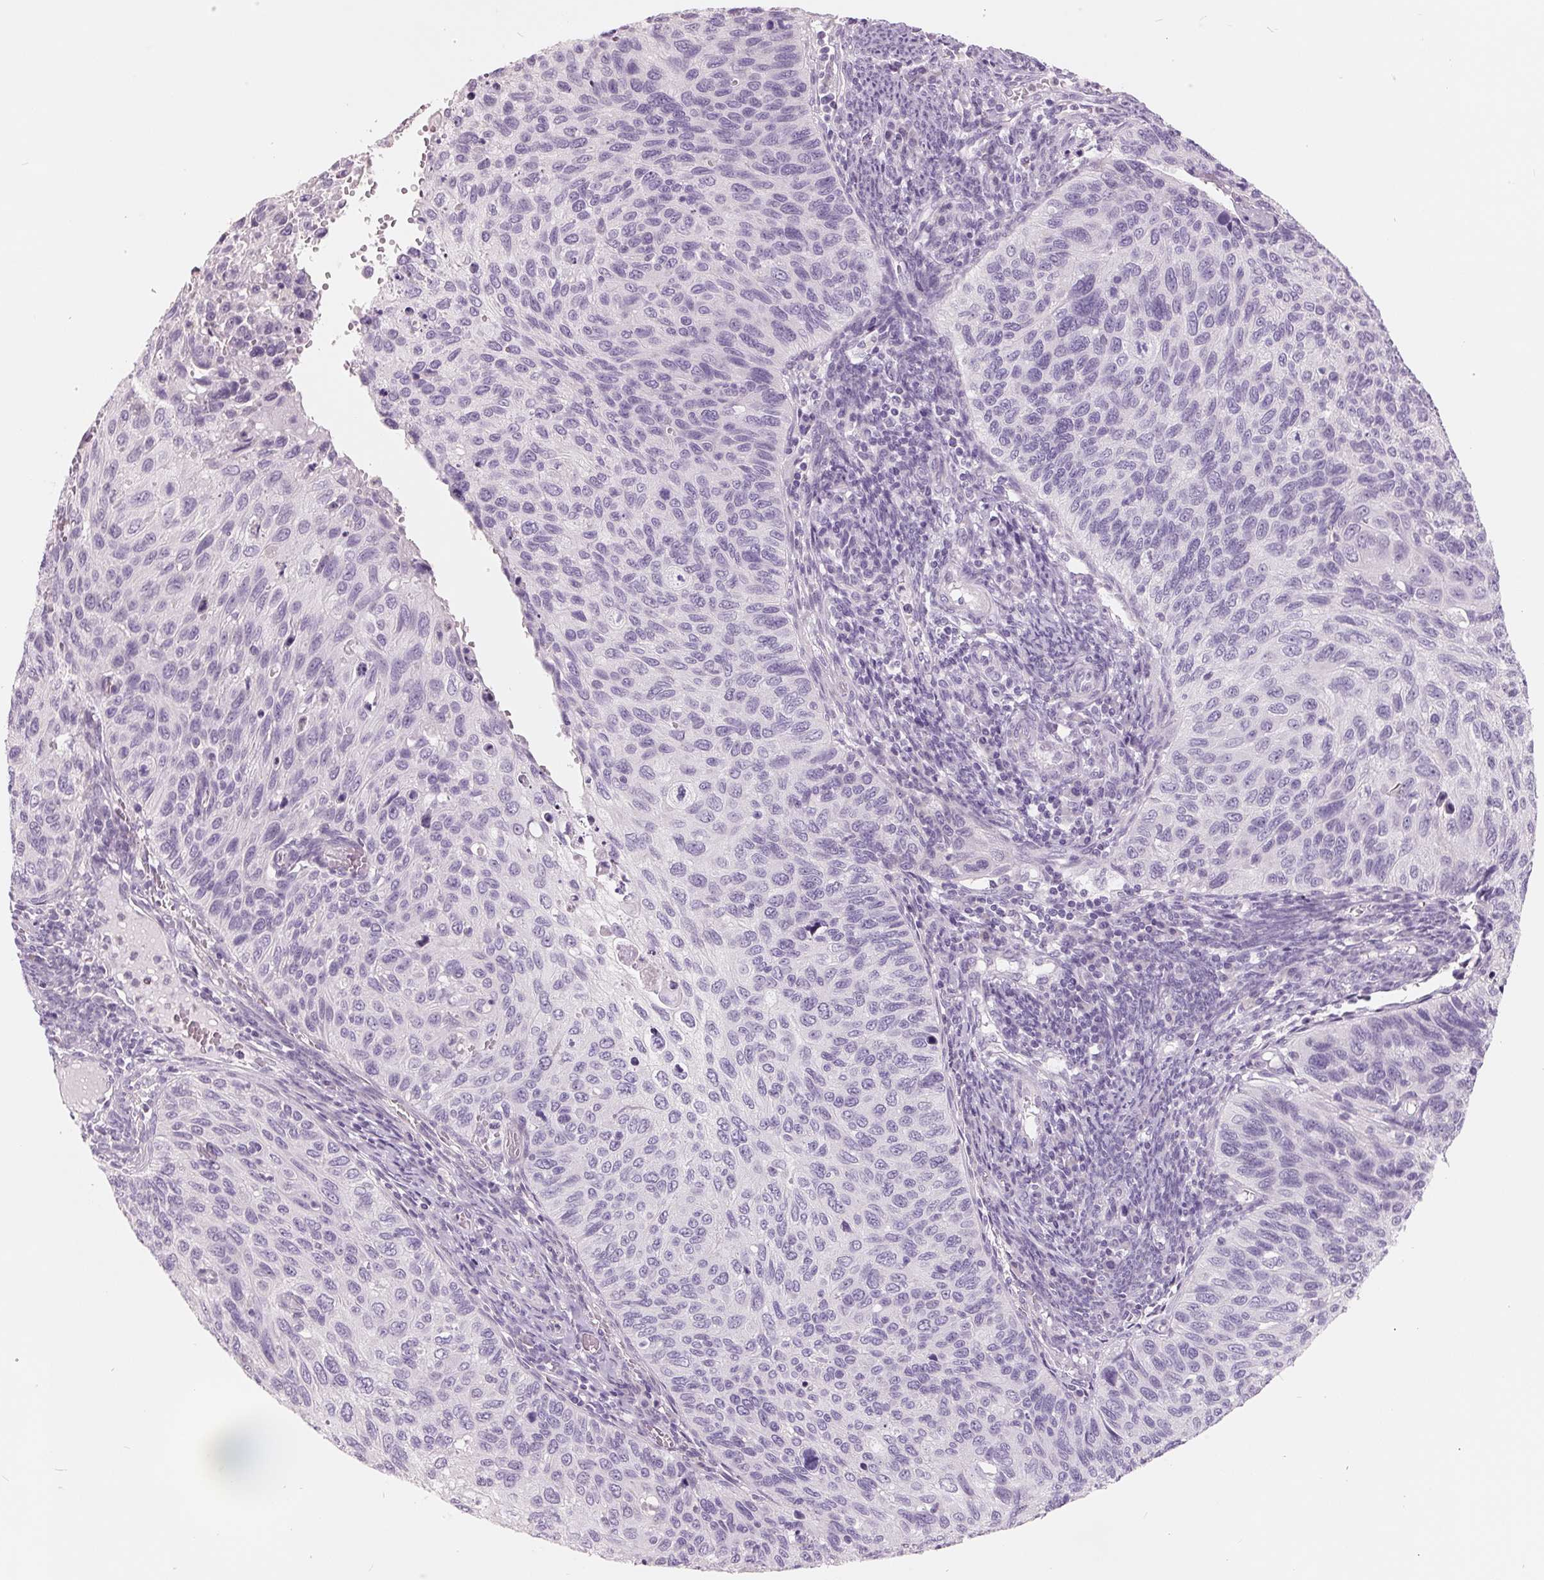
{"staining": {"intensity": "negative", "quantity": "none", "location": "none"}, "tissue": "cervical cancer", "cell_type": "Tumor cells", "image_type": "cancer", "snomed": [{"axis": "morphology", "description": "Squamous cell carcinoma, NOS"}, {"axis": "topography", "description": "Cervix"}], "caption": "IHC of human cervical cancer demonstrates no positivity in tumor cells.", "gene": "FTCD", "patient": {"sex": "female", "age": 70}}